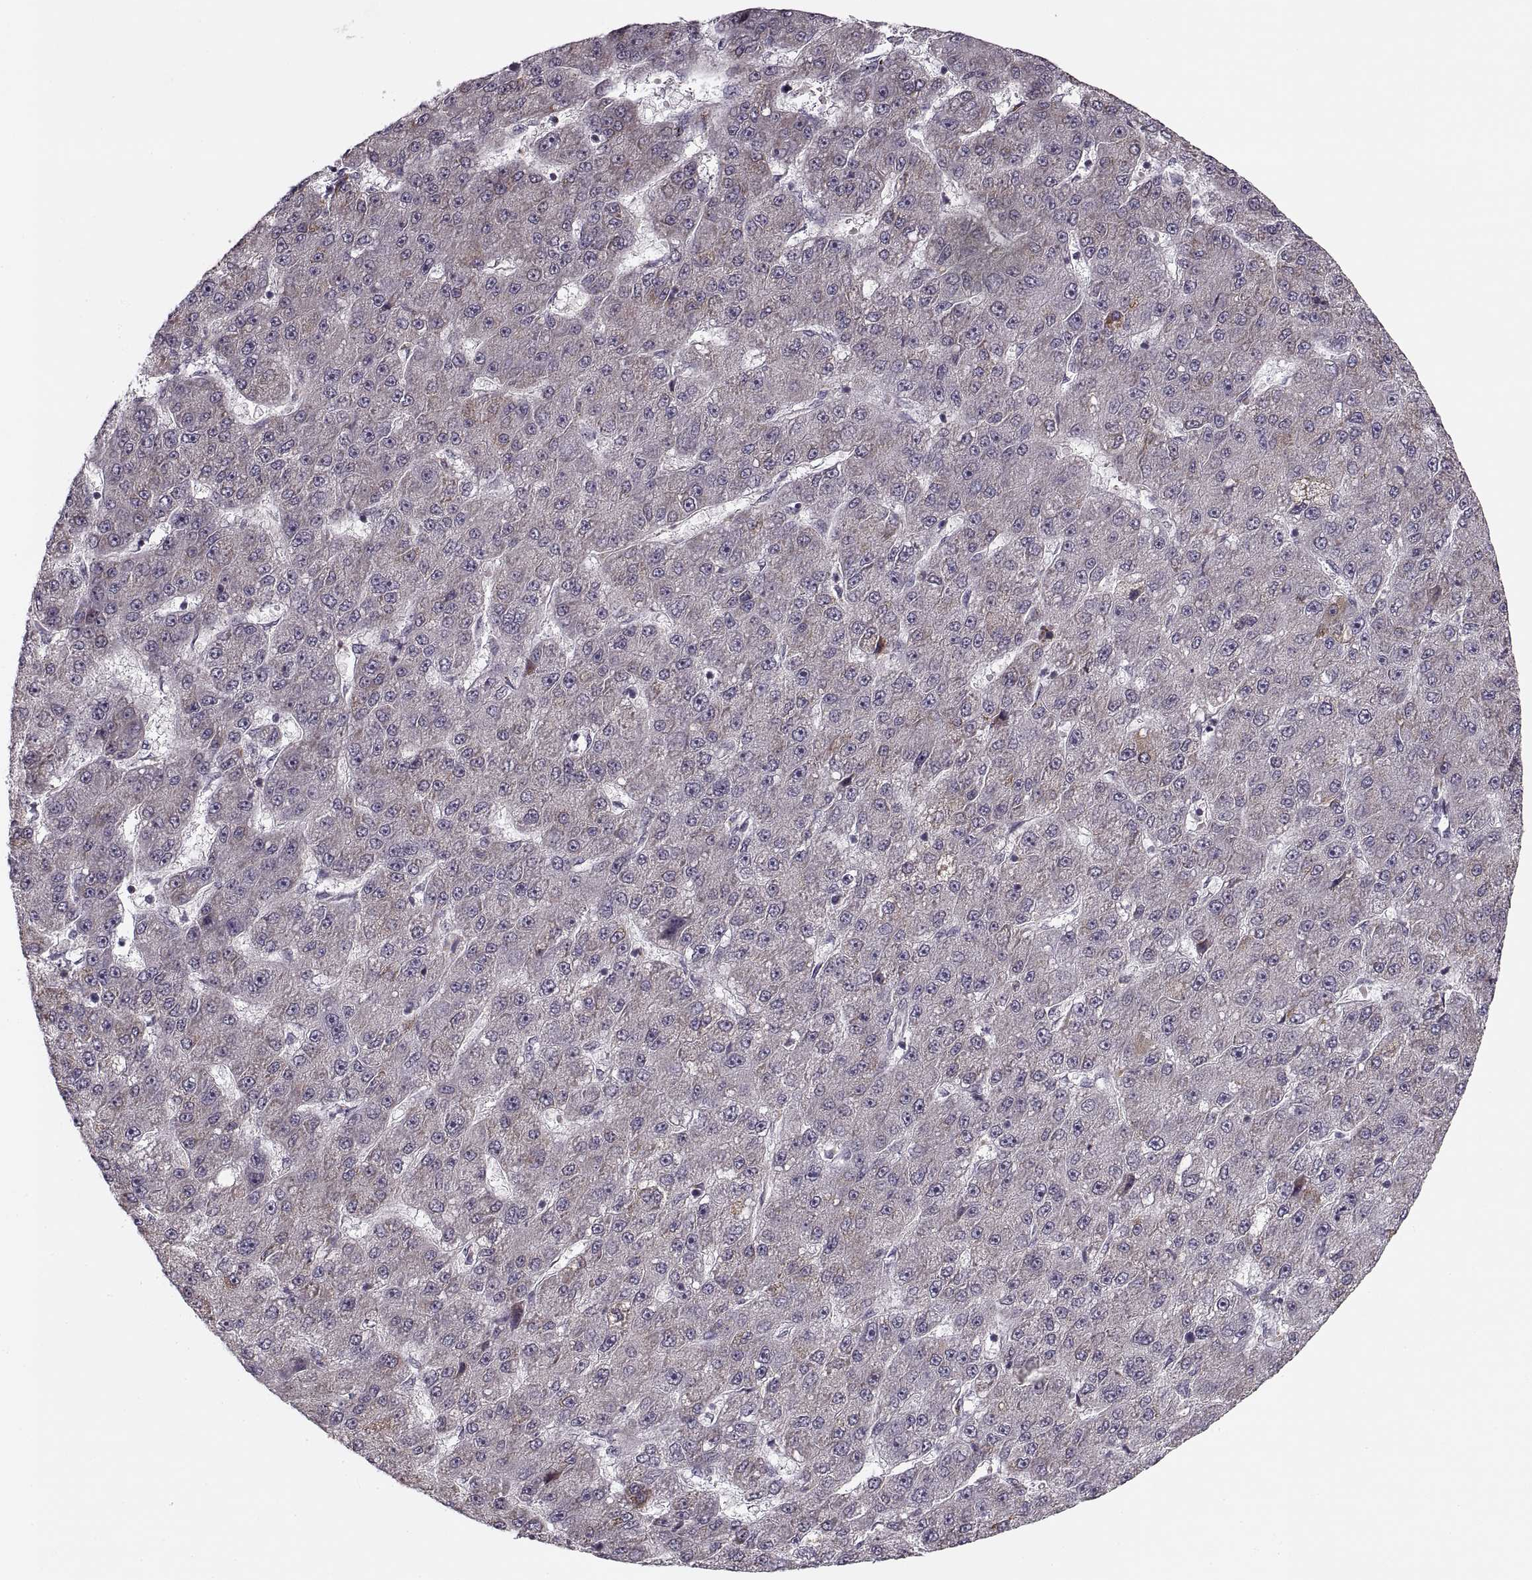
{"staining": {"intensity": "weak", "quantity": "<25%", "location": "cytoplasmic/membranous"}, "tissue": "liver cancer", "cell_type": "Tumor cells", "image_type": "cancer", "snomed": [{"axis": "morphology", "description": "Carcinoma, Hepatocellular, NOS"}, {"axis": "topography", "description": "Liver"}], "caption": "Immunohistochemical staining of hepatocellular carcinoma (liver) displays no significant staining in tumor cells.", "gene": "ASIC3", "patient": {"sex": "male", "age": 67}}